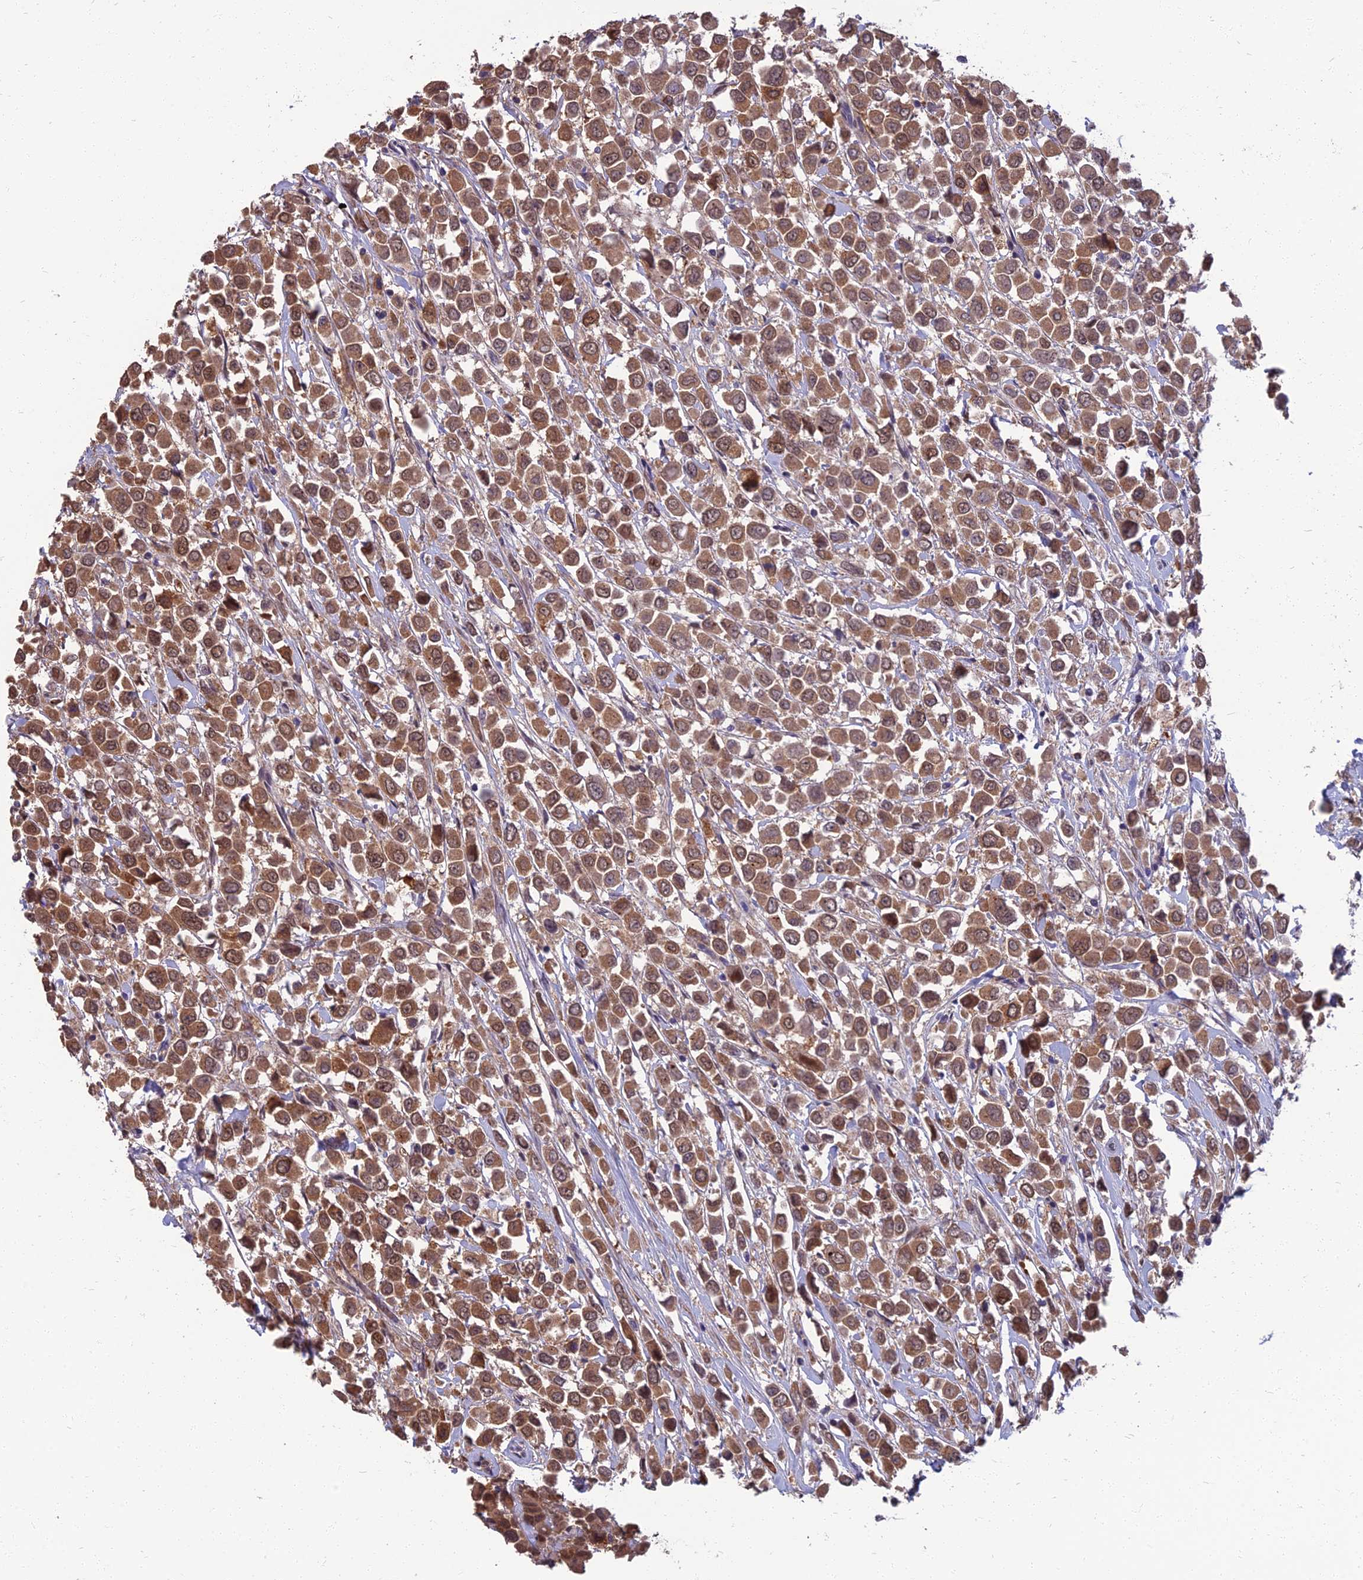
{"staining": {"intensity": "moderate", "quantity": ">75%", "location": "cytoplasmic/membranous,nuclear"}, "tissue": "breast cancer", "cell_type": "Tumor cells", "image_type": "cancer", "snomed": [{"axis": "morphology", "description": "Duct carcinoma"}, {"axis": "topography", "description": "Breast"}], "caption": "Immunohistochemistry photomicrograph of neoplastic tissue: breast intraductal carcinoma stained using IHC reveals medium levels of moderate protein expression localized specifically in the cytoplasmic/membranous and nuclear of tumor cells, appearing as a cytoplasmic/membranous and nuclear brown color.", "gene": "NR4A3", "patient": {"sex": "female", "age": 61}}